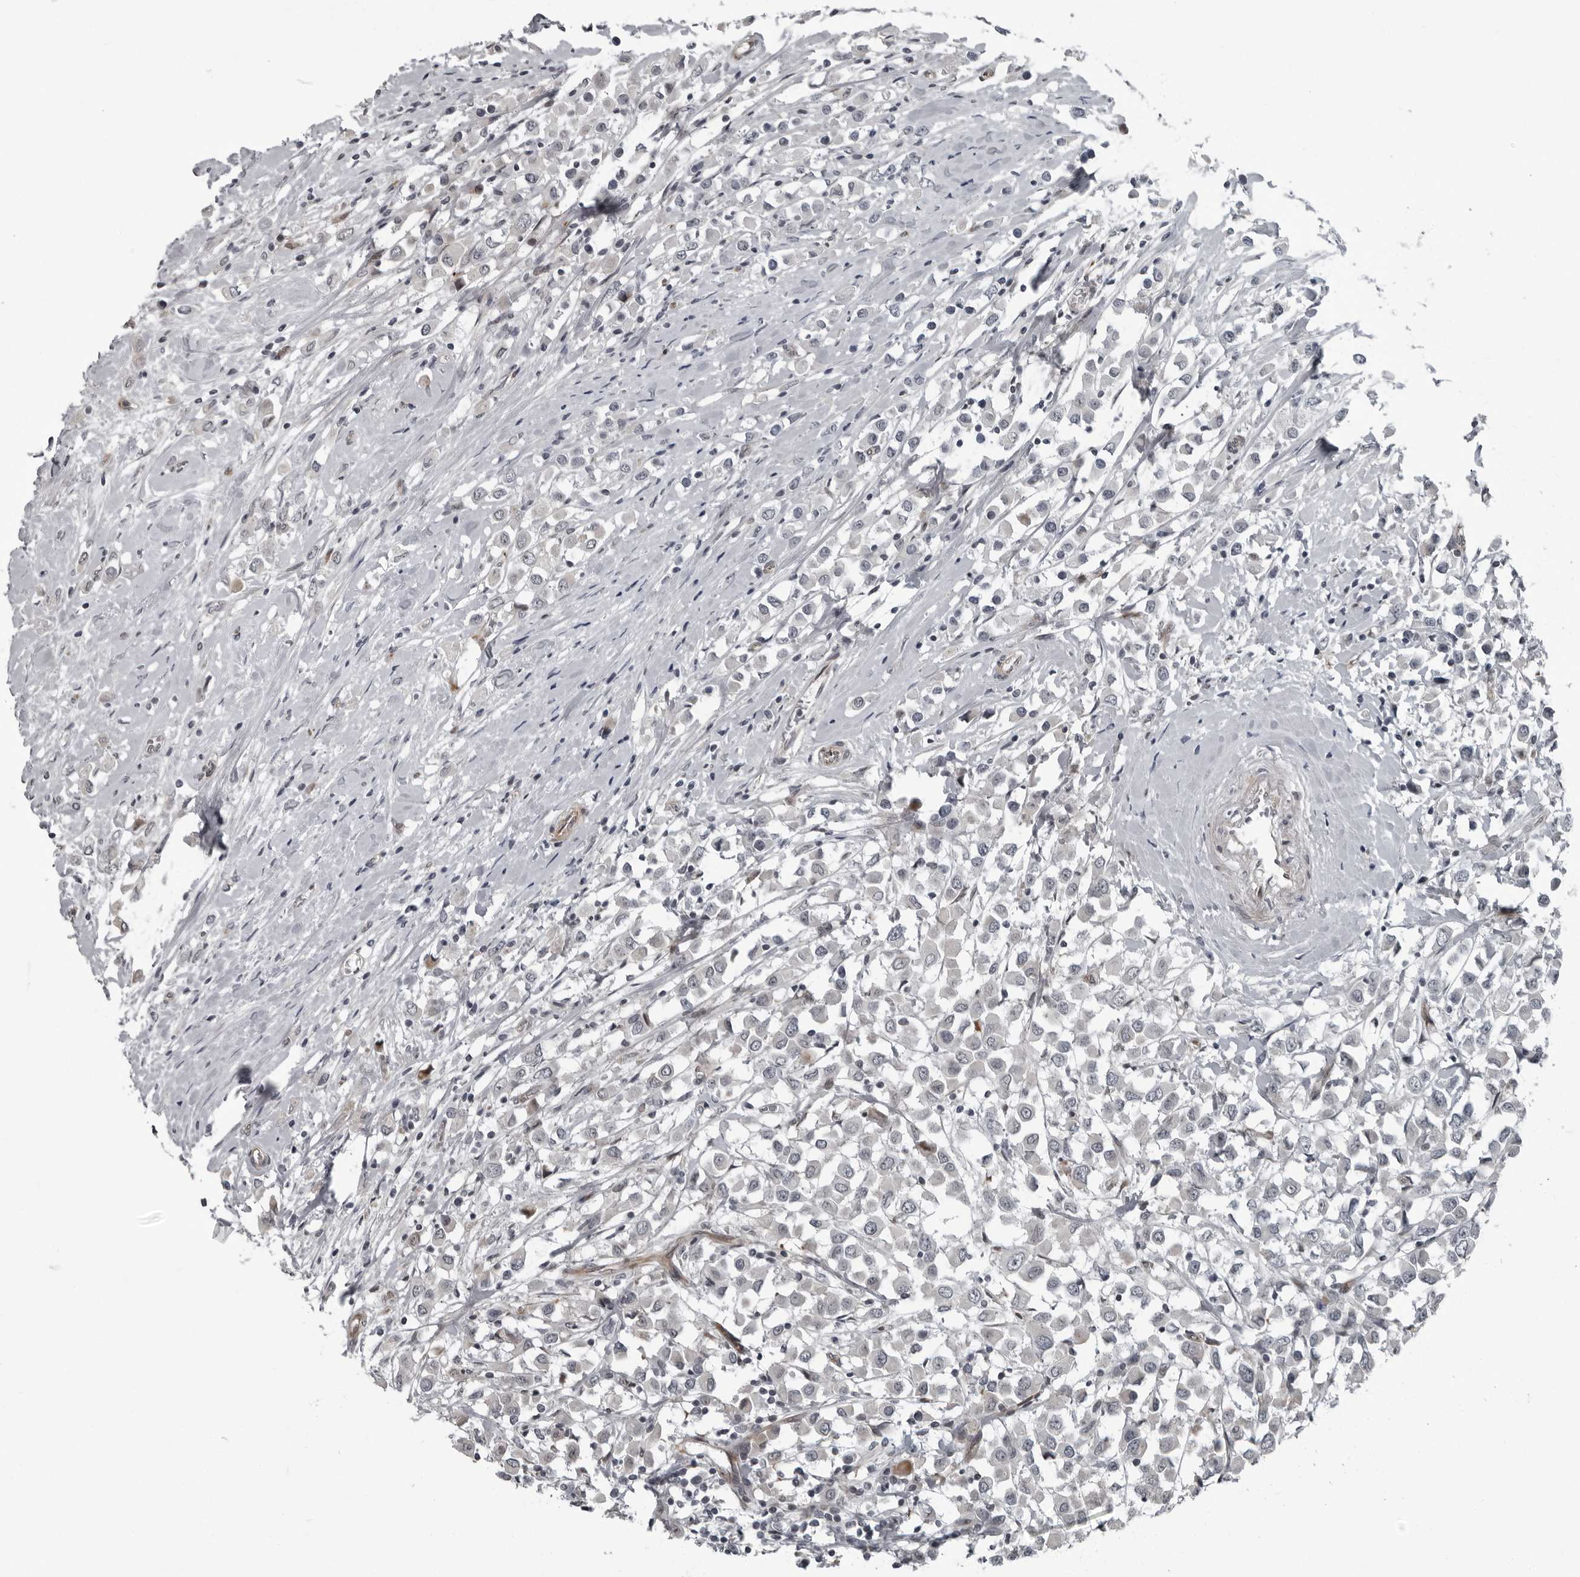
{"staining": {"intensity": "negative", "quantity": "none", "location": "none"}, "tissue": "breast cancer", "cell_type": "Tumor cells", "image_type": "cancer", "snomed": [{"axis": "morphology", "description": "Duct carcinoma"}, {"axis": "topography", "description": "Breast"}], "caption": "A high-resolution micrograph shows IHC staining of breast intraductal carcinoma, which exhibits no significant expression in tumor cells. (DAB immunohistochemistry (IHC) with hematoxylin counter stain).", "gene": "FAM102B", "patient": {"sex": "female", "age": 61}}